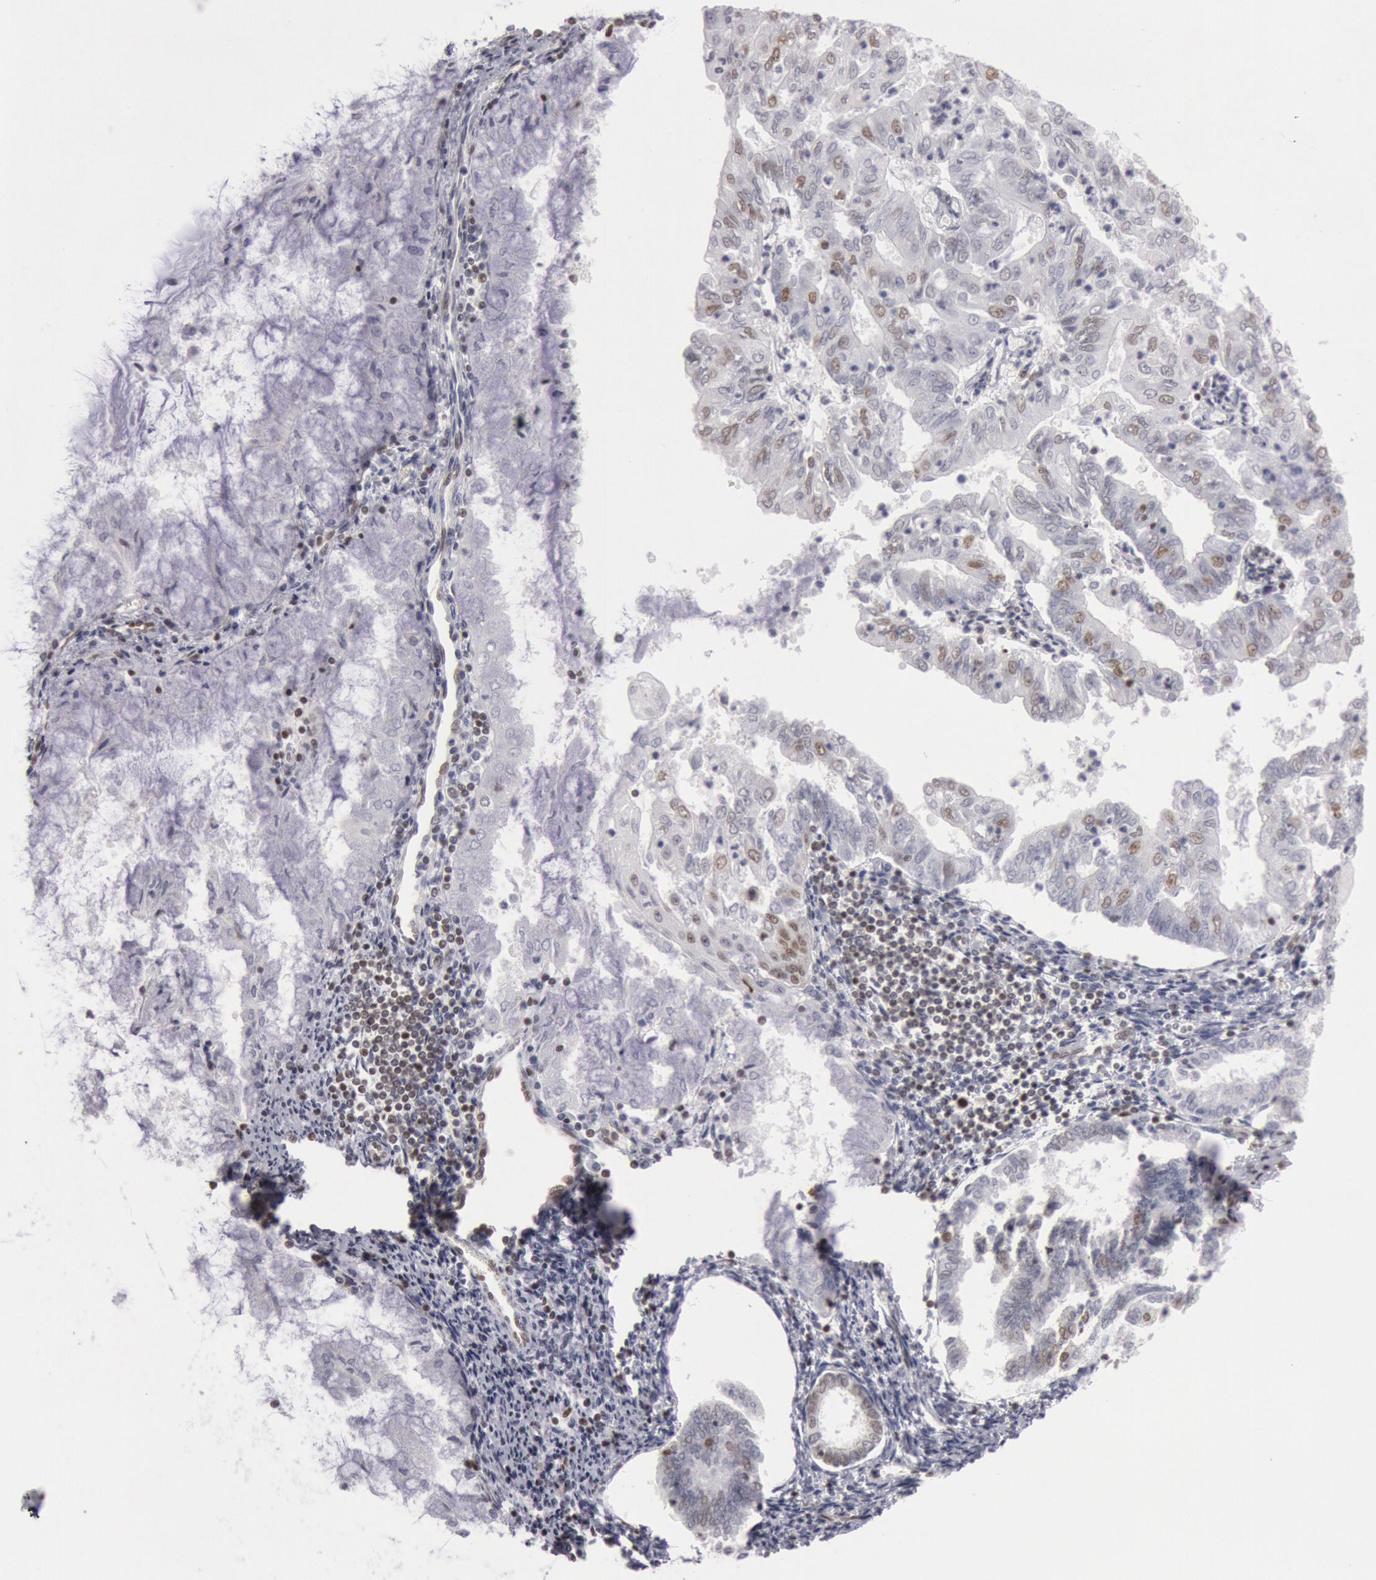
{"staining": {"intensity": "weak", "quantity": "<25%", "location": "nuclear"}, "tissue": "endometrial cancer", "cell_type": "Tumor cells", "image_type": "cancer", "snomed": [{"axis": "morphology", "description": "Adenocarcinoma, NOS"}, {"axis": "topography", "description": "Endometrium"}], "caption": "This is a image of IHC staining of endometrial adenocarcinoma, which shows no expression in tumor cells. (Stains: DAB (3,3'-diaminobenzidine) immunohistochemistry with hematoxylin counter stain, Microscopy: brightfield microscopy at high magnification).", "gene": "ESS2", "patient": {"sex": "female", "age": 79}}